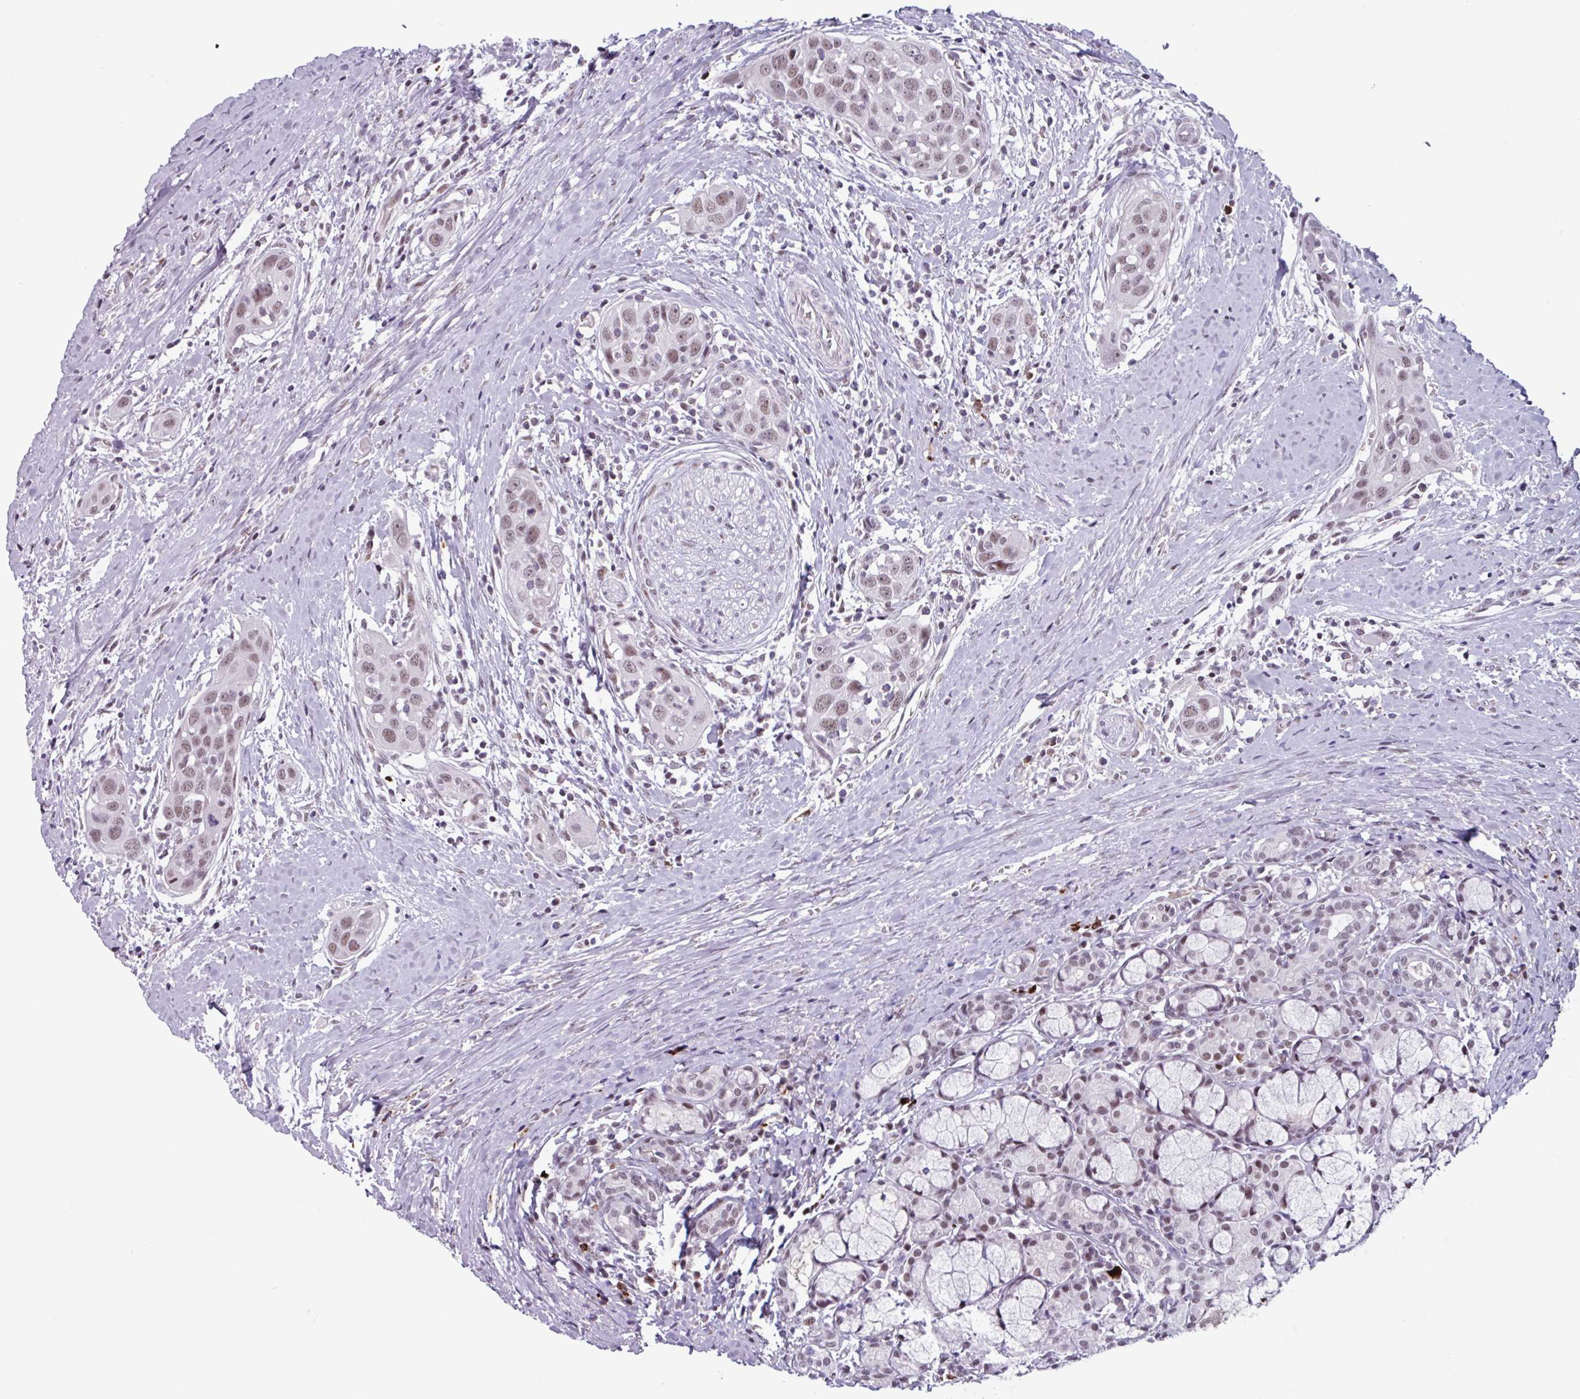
{"staining": {"intensity": "weak", "quantity": ">75%", "location": "nuclear"}, "tissue": "head and neck cancer", "cell_type": "Tumor cells", "image_type": "cancer", "snomed": [{"axis": "morphology", "description": "Squamous cell carcinoma, NOS"}, {"axis": "topography", "description": "Oral tissue"}, {"axis": "topography", "description": "Head-Neck"}], "caption": "DAB immunohistochemical staining of human squamous cell carcinoma (head and neck) shows weak nuclear protein staining in approximately >75% of tumor cells. Nuclei are stained in blue.", "gene": "ZNF575", "patient": {"sex": "female", "age": 50}}